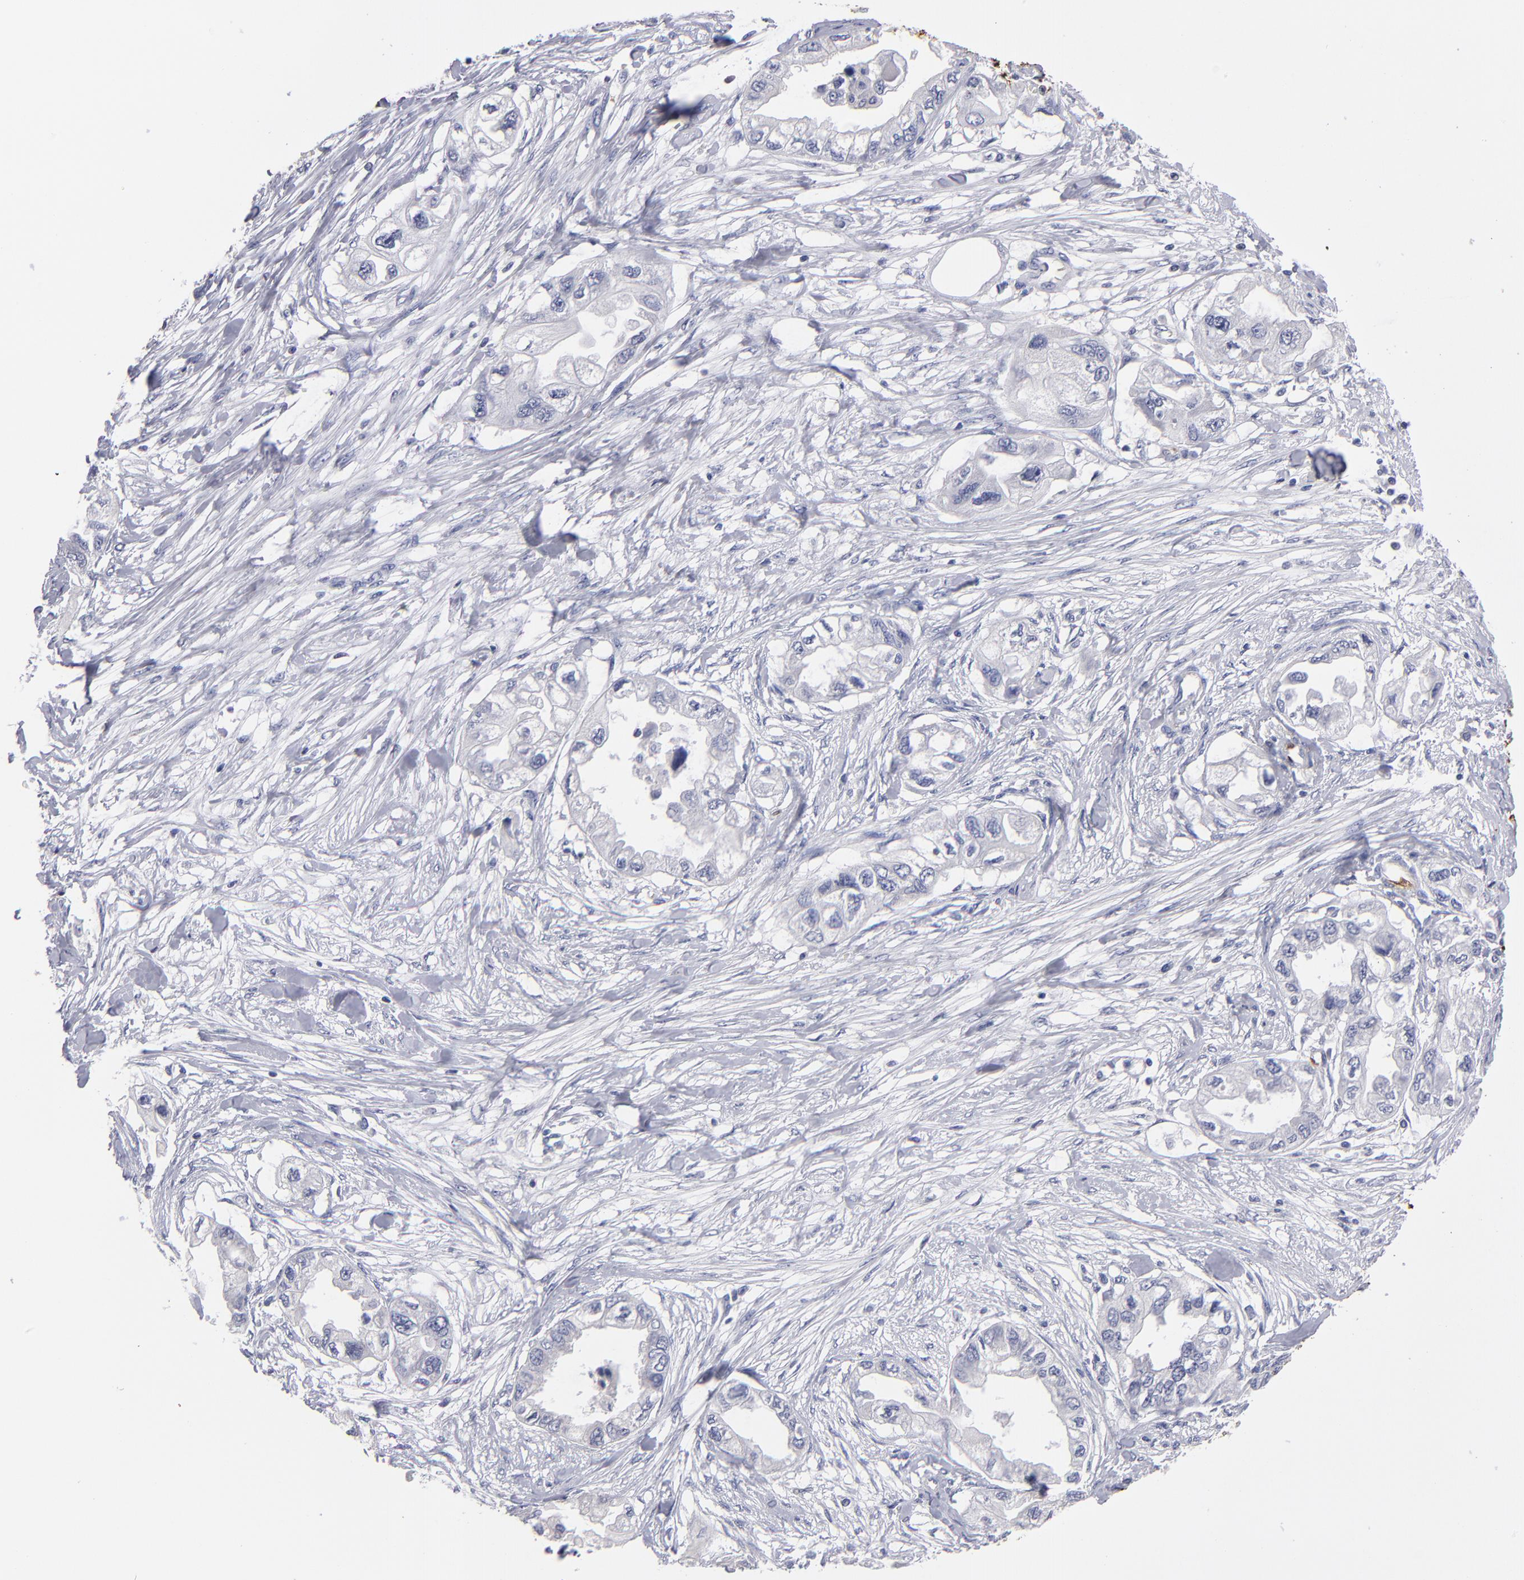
{"staining": {"intensity": "weak", "quantity": "25%-75%", "location": "cytoplasmic/membranous"}, "tissue": "endometrial cancer", "cell_type": "Tumor cells", "image_type": "cancer", "snomed": [{"axis": "morphology", "description": "Adenocarcinoma, NOS"}, {"axis": "topography", "description": "Endometrium"}], "caption": "Human endometrial adenocarcinoma stained for a protein (brown) shows weak cytoplasmic/membranous positive positivity in approximately 25%-75% of tumor cells.", "gene": "FABP4", "patient": {"sex": "female", "age": 67}}